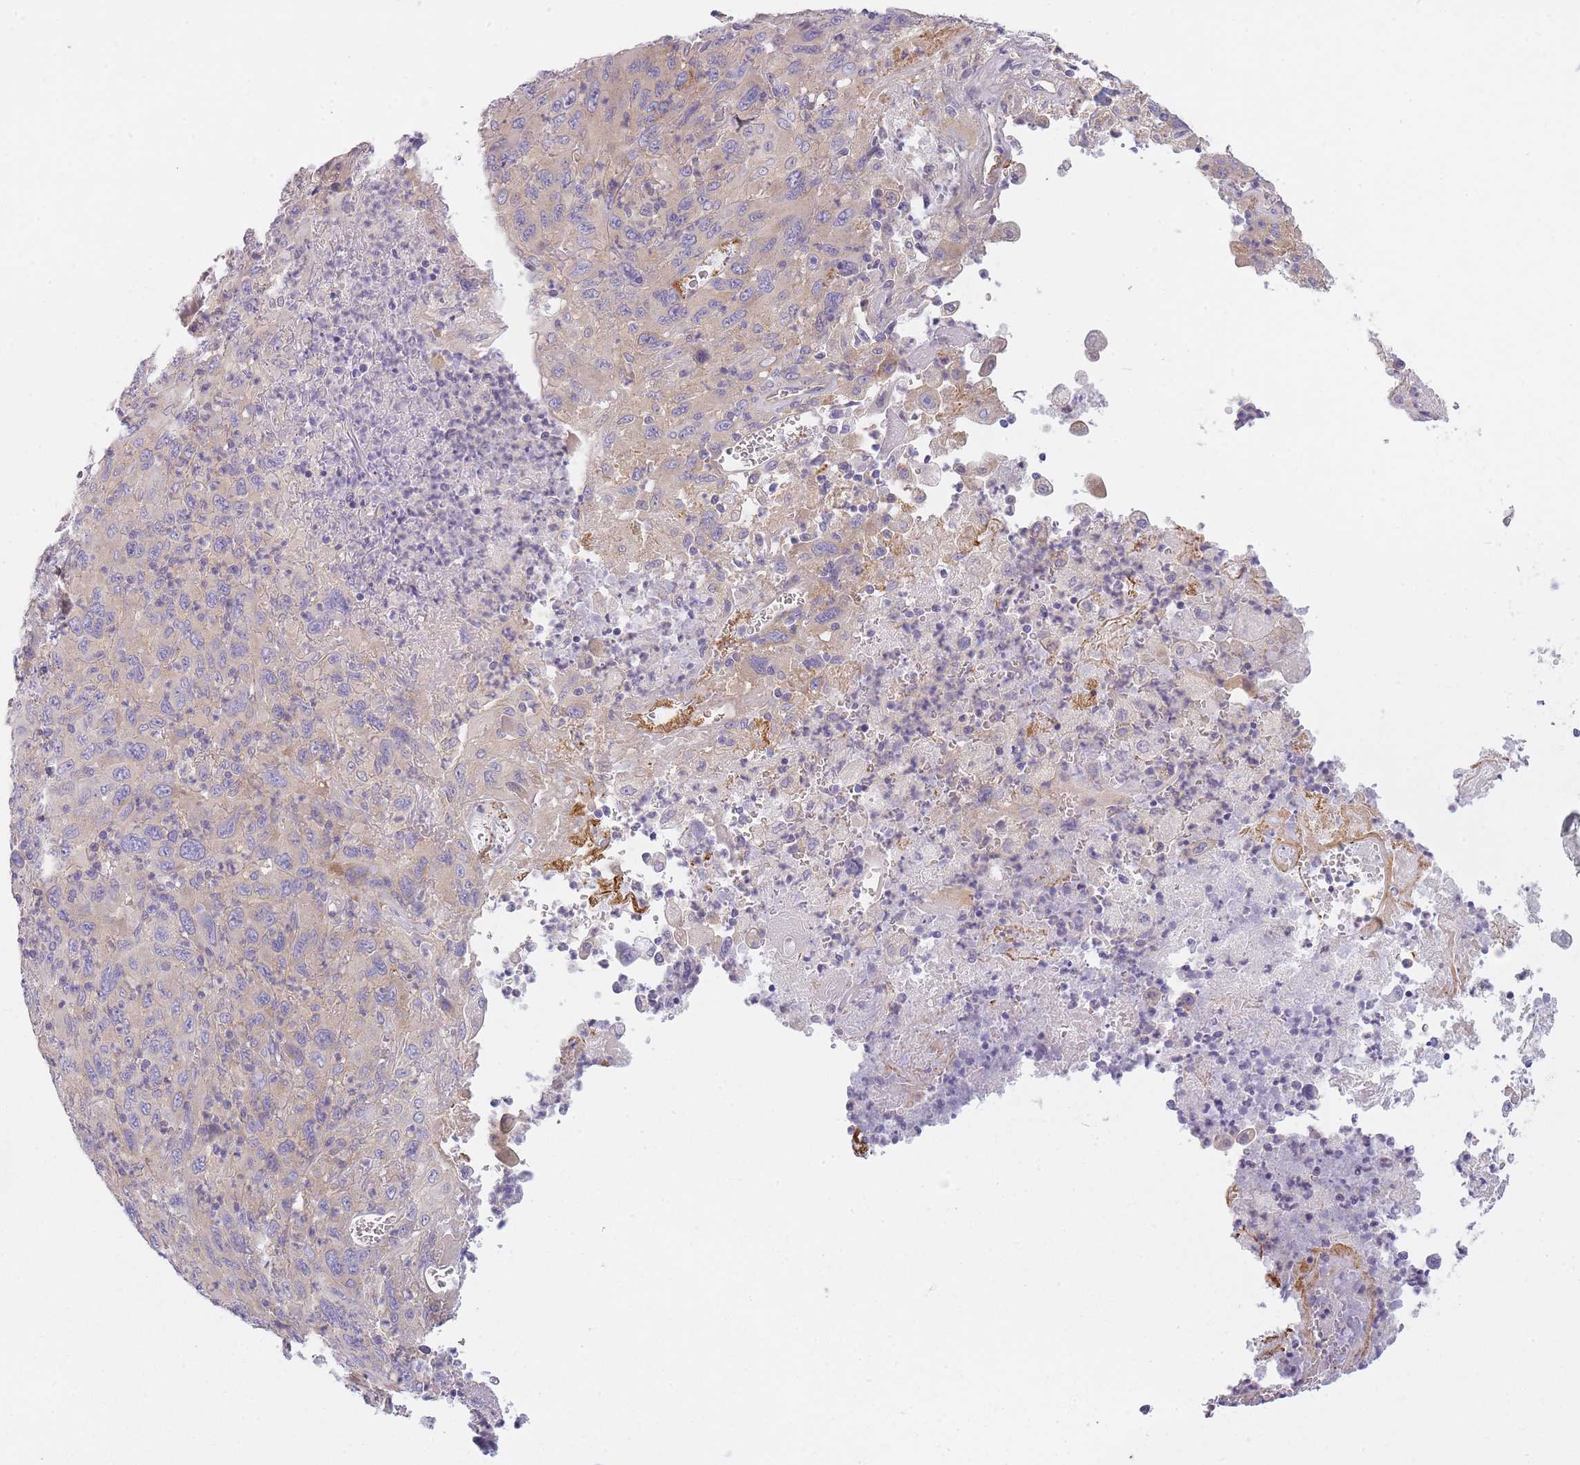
{"staining": {"intensity": "negative", "quantity": "none", "location": "none"}, "tissue": "melanoma", "cell_type": "Tumor cells", "image_type": "cancer", "snomed": [{"axis": "morphology", "description": "Malignant melanoma, Metastatic site"}, {"axis": "topography", "description": "Skin"}], "caption": "High power microscopy photomicrograph of an immunohistochemistry histopathology image of malignant melanoma (metastatic site), revealing no significant positivity in tumor cells. (IHC, brightfield microscopy, high magnification).", "gene": "AP3M2", "patient": {"sex": "female", "age": 56}}